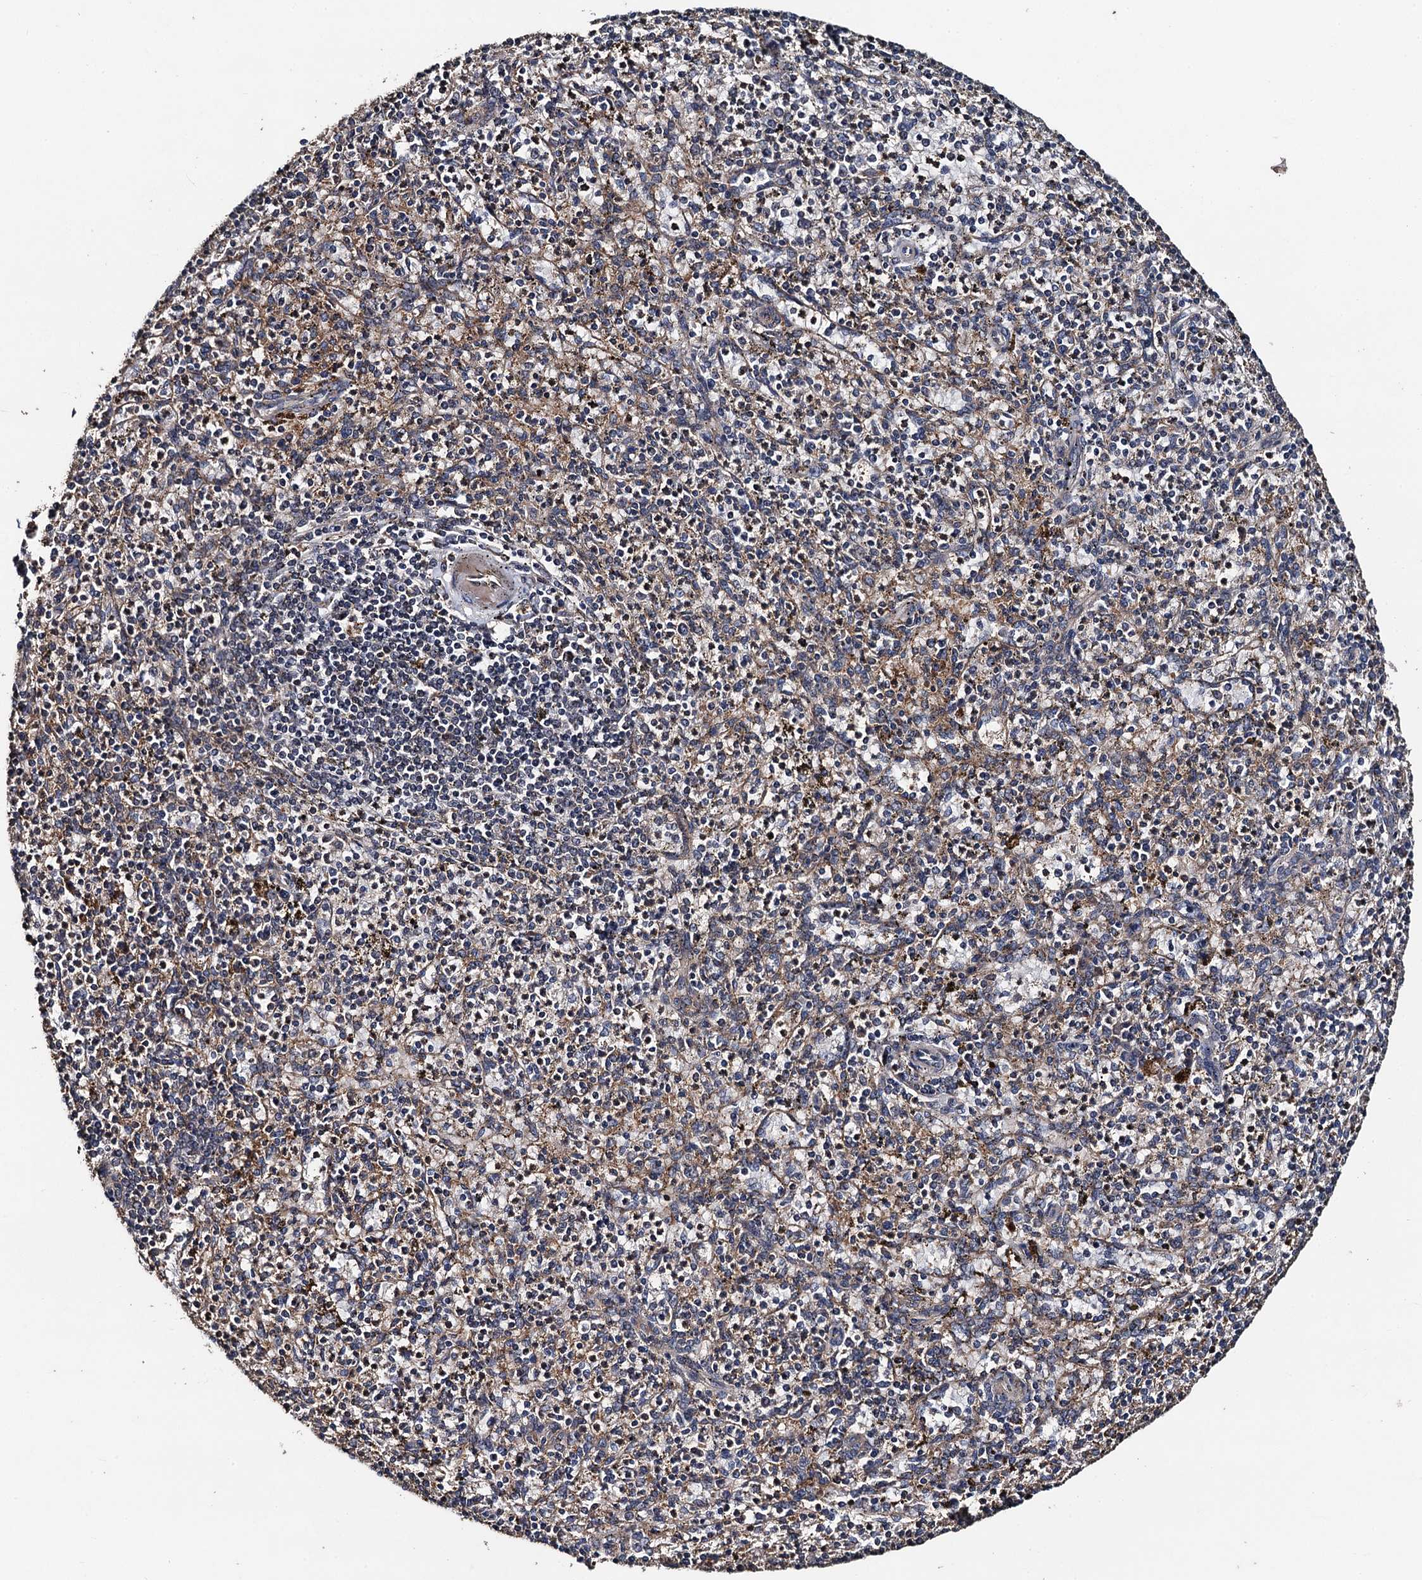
{"staining": {"intensity": "negative", "quantity": "none", "location": "none"}, "tissue": "spleen", "cell_type": "Cells in red pulp", "image_type": "normal", "snomed": [{"axis": "morphology", "description": "Normal tissue, NOS"}, {"axis": "topography", "description": "Spleen"}], "caption": "This is an immunohistochemistry (IHC) micrograph of normal spleen. There is no staining in cells in red pulp.", "gene": "PPTC7", "patient": {"sex": "male", "age": 72}}